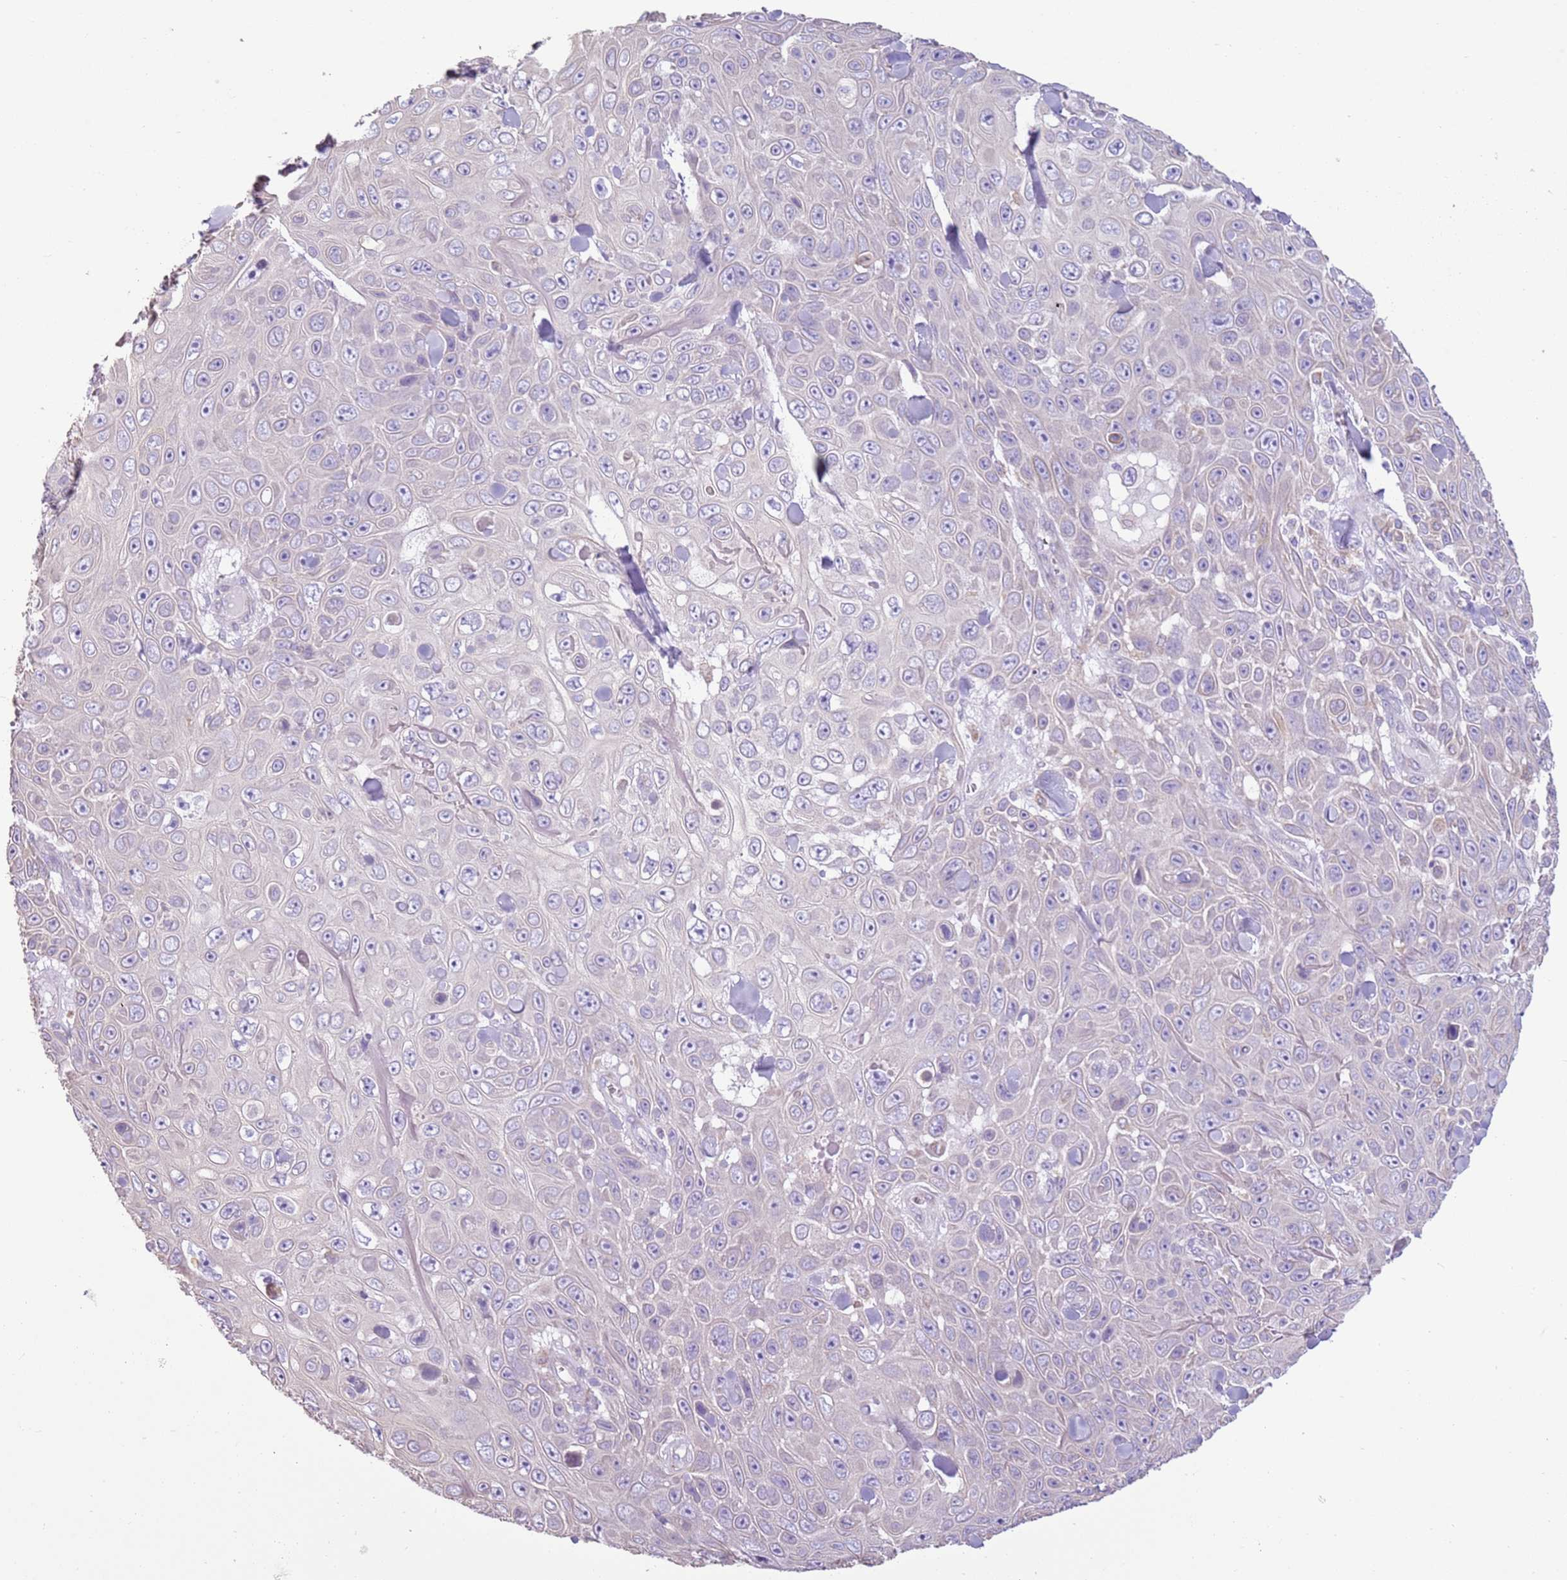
{"staining": {"intensity": "negative", "quantity": "none", "location": "none"}, "tissue": "skin cancer", "cell_type": "Tumor cells", "image_type": "cancer", "snomed": [{"axis": "morphology", "description": "Squamous cell carcinoma, NOS"}, {"axis": "topography", "description": "Skin"}], "caption": "This is an immunohistochemistry (IHC) image of human skin cancer (squamous cell carcinoma). There is no staining in tumor cells.", "gene": "OAF", "patient": {"sex": "male", "age": 82}}